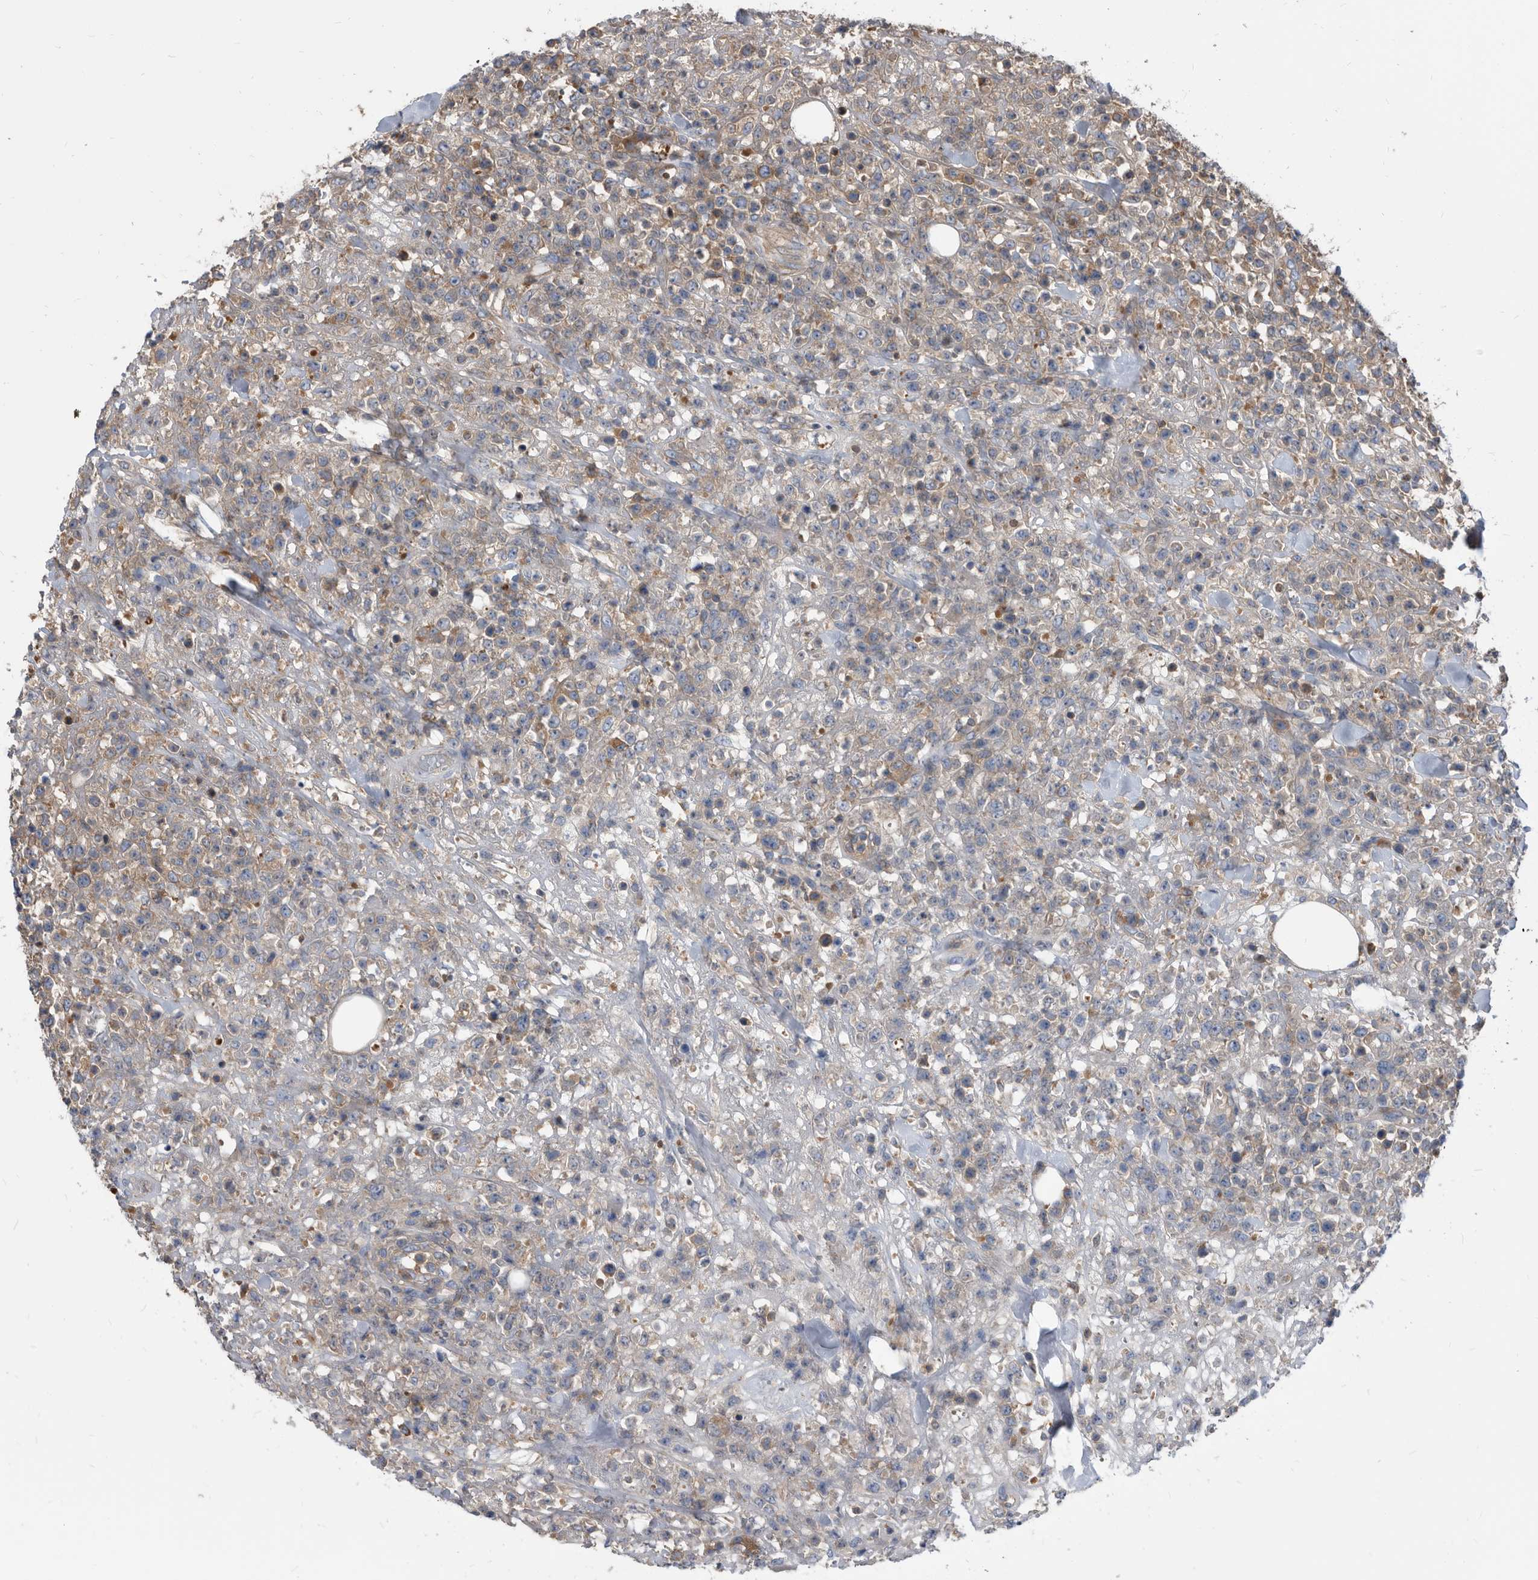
{"staining": {"intensity": "weak", "quantity": "25%-75%", "location": "cytoplasmic/membranous"}, "tissue": "lymphoma", "cell_type": "Tumor cells", "image_type": "cancer", "snomed": [{"axis": "morphology", "description": "Malignant lymphoma, non-Hodgkin's type, High grade"}, {"axis": "topography", "description": "Colon"}], "caption": "Tumor cells display low levels of weak cytoplasmic/membranous expression in approximately 25%-75% of cells in malignant lymphoma, non-Hodgkin's type (high-grade). The staining is performed using DAB brown chromogen to label protein expression. The nuclei are counter-stained blue using hematoxylin.", "gene": "APEH", "patient": {"sex": "female", "age": 53}}